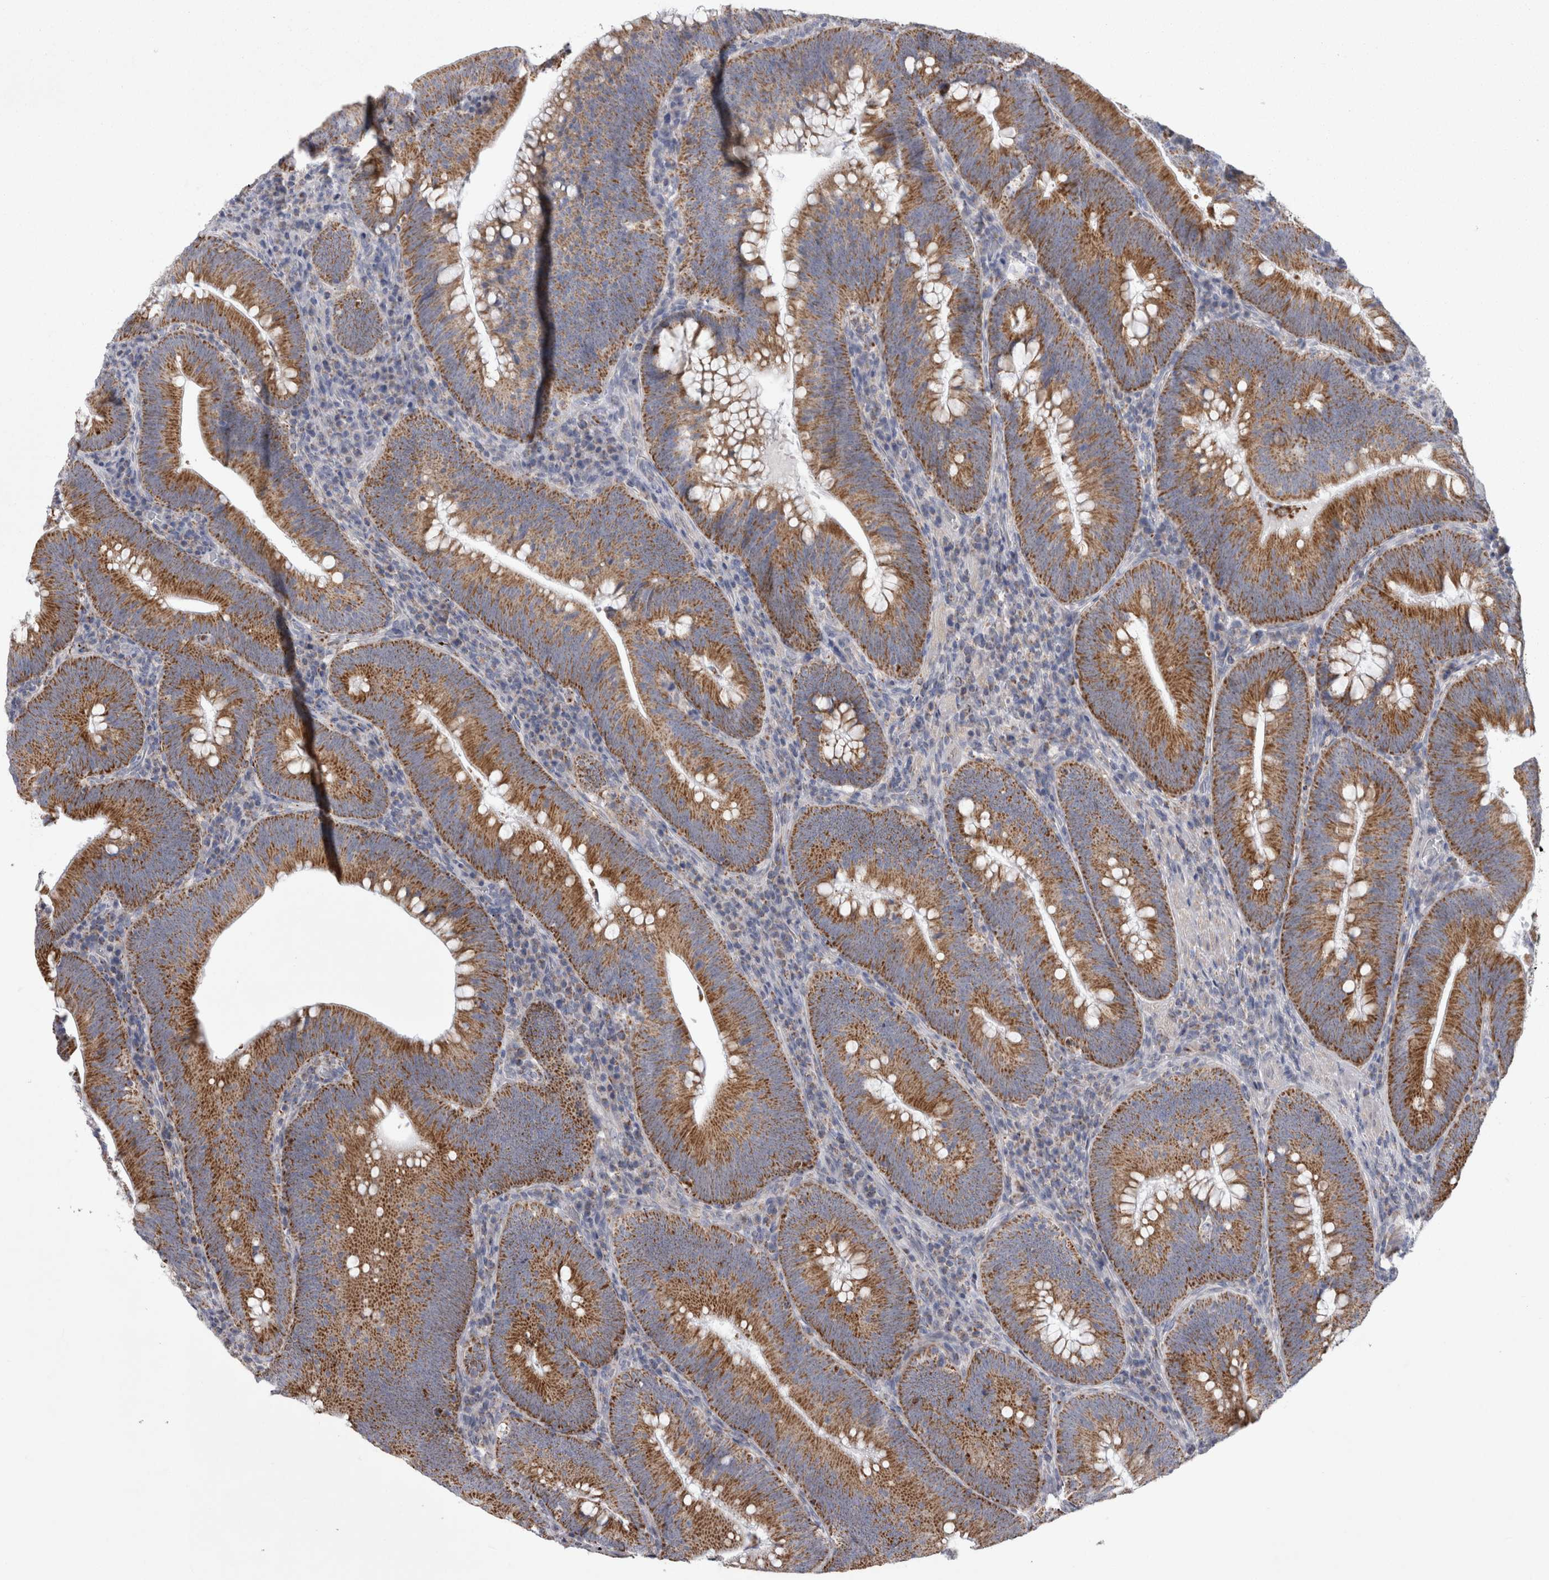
{"staining": {"intensity": "moderate", "quantity": ">75%", "location": "cytoplasmic/membranous"}, "tissue": "colorectal cancer", "cell_type": "Tumor cells", "image_type": "cancer", "snomed": [{"axis": "morphology", "description": "Normal tissue, NOS"}, {"axis": "topography", "description": "Colon"}], "caption": "Immunohistochemical staining of human colorectal cancer demonstrates medium levels of moderate cytoplasmic/membranous protein positivity in approximately >75% of tumor cells.", "gene": "HDHD3", "patient": {"sex": "female", "age": 82}}